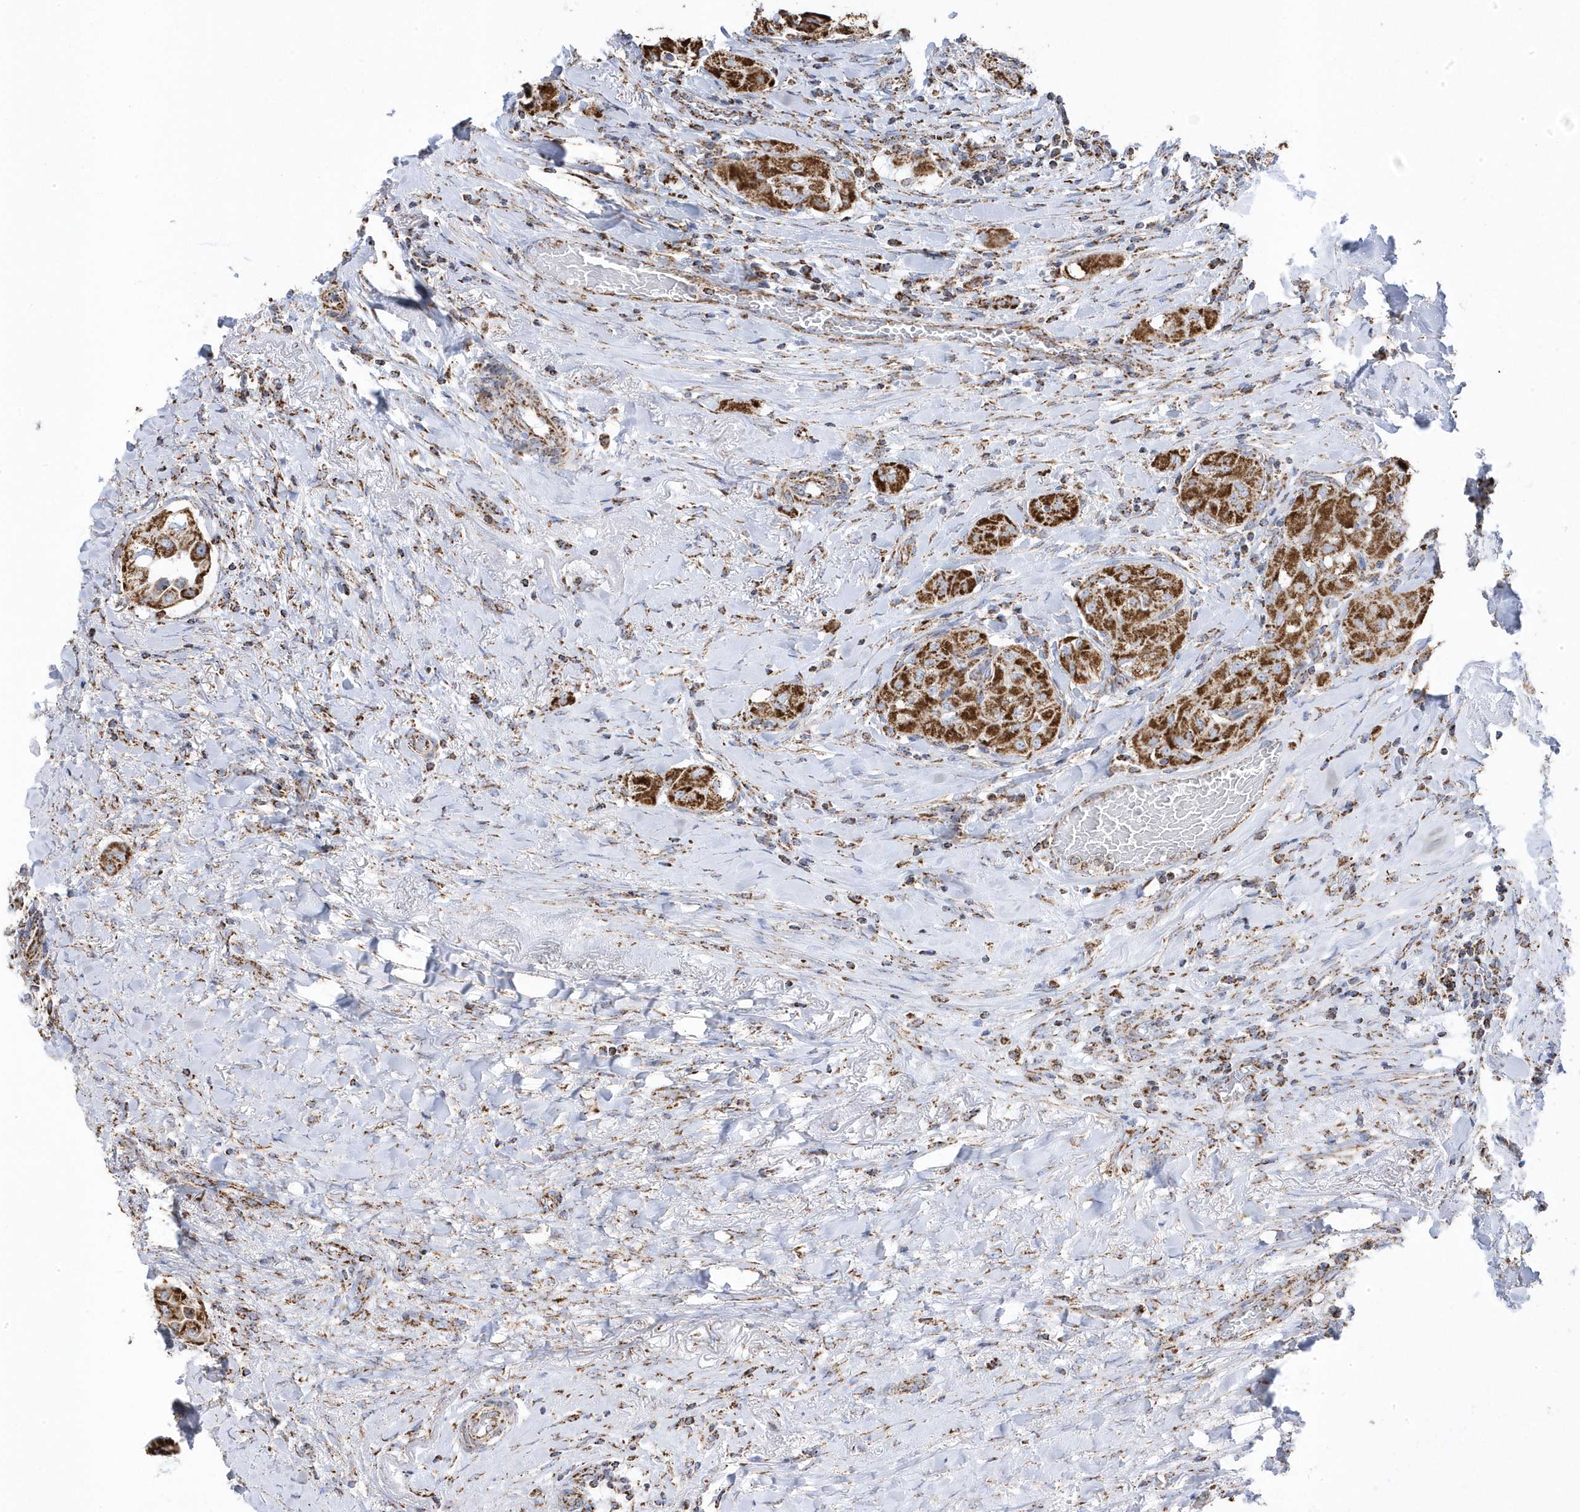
{"staining": {"intensity": "strong", "quantity": ">75%", "location": "cytoplasmic/membranous"}, "tissue": "thyroid cancer", "cell_type": "Tumor cells", "image_type": "cancer", "snomed": [{"axis": "morphology", "description": "Papillary adenocarcinoma, NOS"}, {"axis": "topography", "description": "Thyroid gland"}], "caption": "An immunohistochemistry (IHC) photomicrograph of tumor tissue is shown. Protein staining in brown shows strong cytoplasmic/membranous positivity in thyroid cancer within tumor cells. (DAB (3,3'-diaminobenzidine) IHC with brightfield microscopy, high magnification).", "gene": "GTPBP8", "patient": {"sex": "female", "age": 59}}